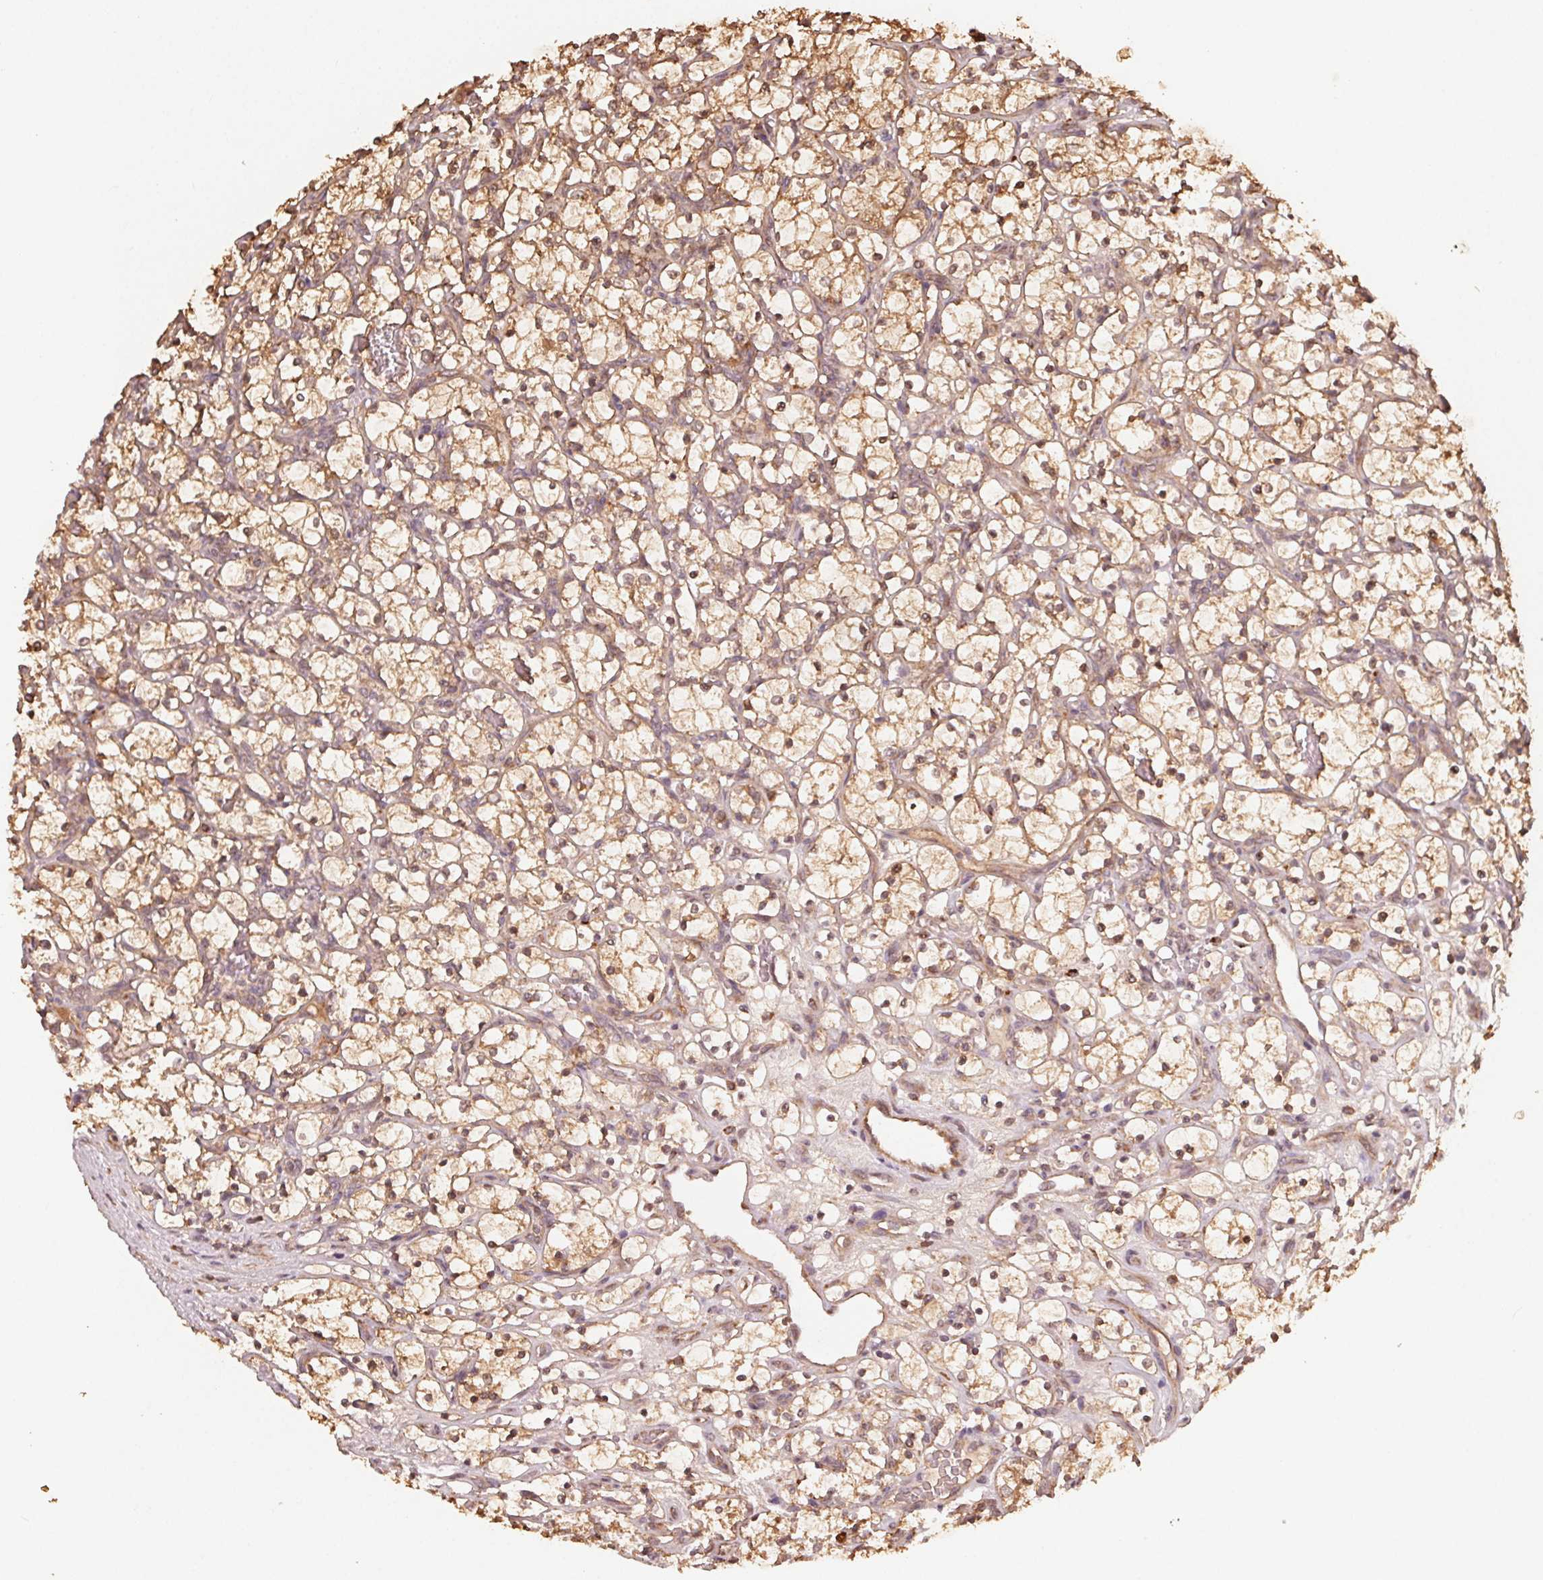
{"staining": {"intensity": "moderate", "quantity": ">75%", "location": "cytoplasmic/membranous"}, "tissue": "renal cancer", "cell_type": "Tumor cells", "image_type": "cancer", "snomed": [{"axis": "morphology", "description": "Adenocarcinoma, NOS"}, {"axis": "topography", "description": "Kidney"}], "caption": "There is medium levels of moderate cytoplasmic/membranous staining in tumor cells of adenocarcinoma (renal), as demonstrated by immunohistochemical staining (brown color).", "gene": "WBP2", "patient": {"sex": "female", "age": 69}}